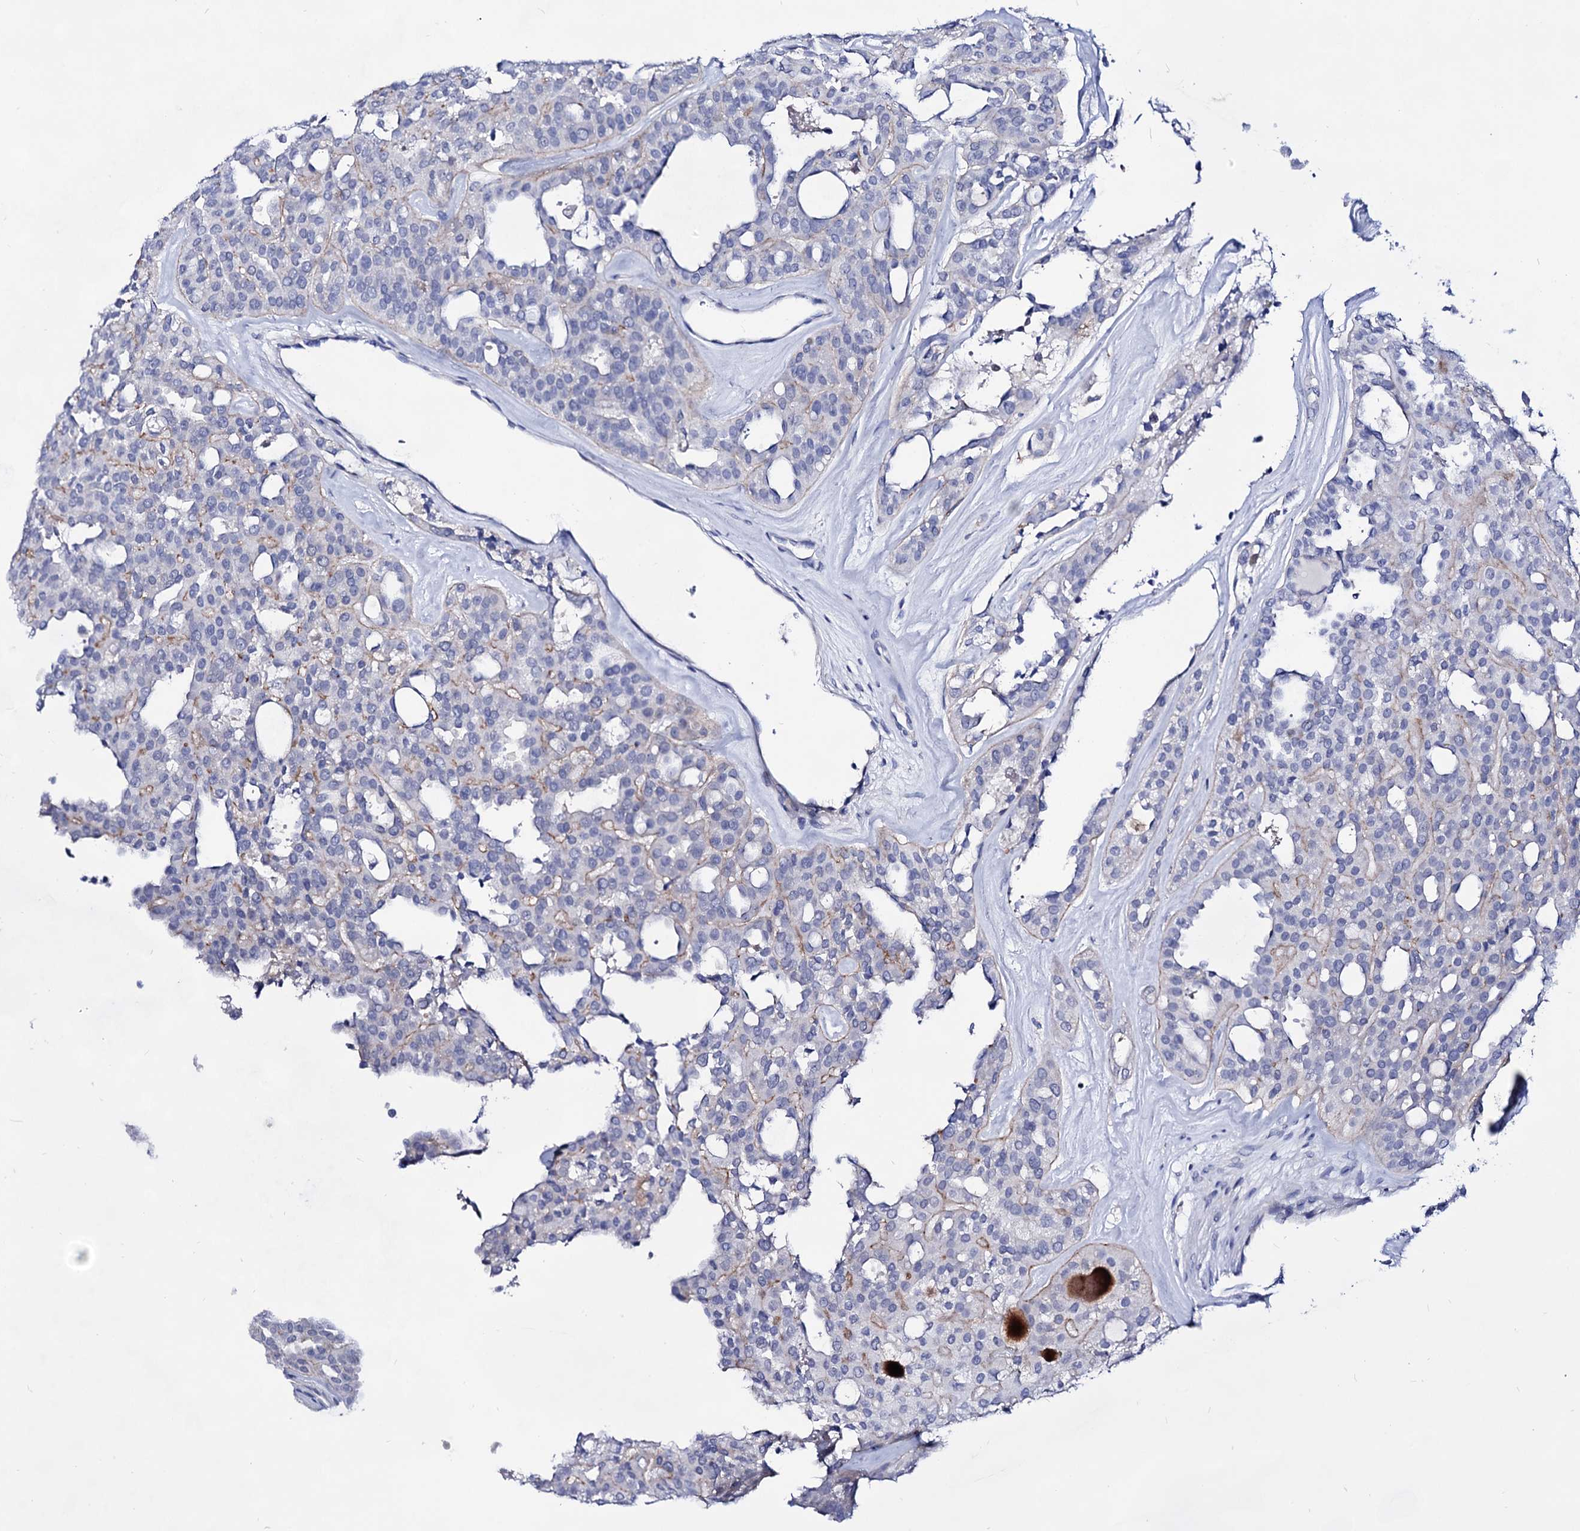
{"staining": {"intensity": "weak", "quantity": "<25%", "location": "cytoplasmic/membranous"}, "tissue": "thyroid cancer", "cell_type": "Tumor cells", "image_type": "cancer", "snomed": [{"axis": "morphology", "description": "Follicular adenoma carcinoma, NOS"}, {"axis": "topography", "description": "Thyroid gland"}], "caption": "This is an immunohistochemistry (IHC) image of thyroid follicular adenoma carcinoma. There is no expression in tumor cells.", "gene": "PLIN1", "patient": {"sex": "male", "age": 75}}